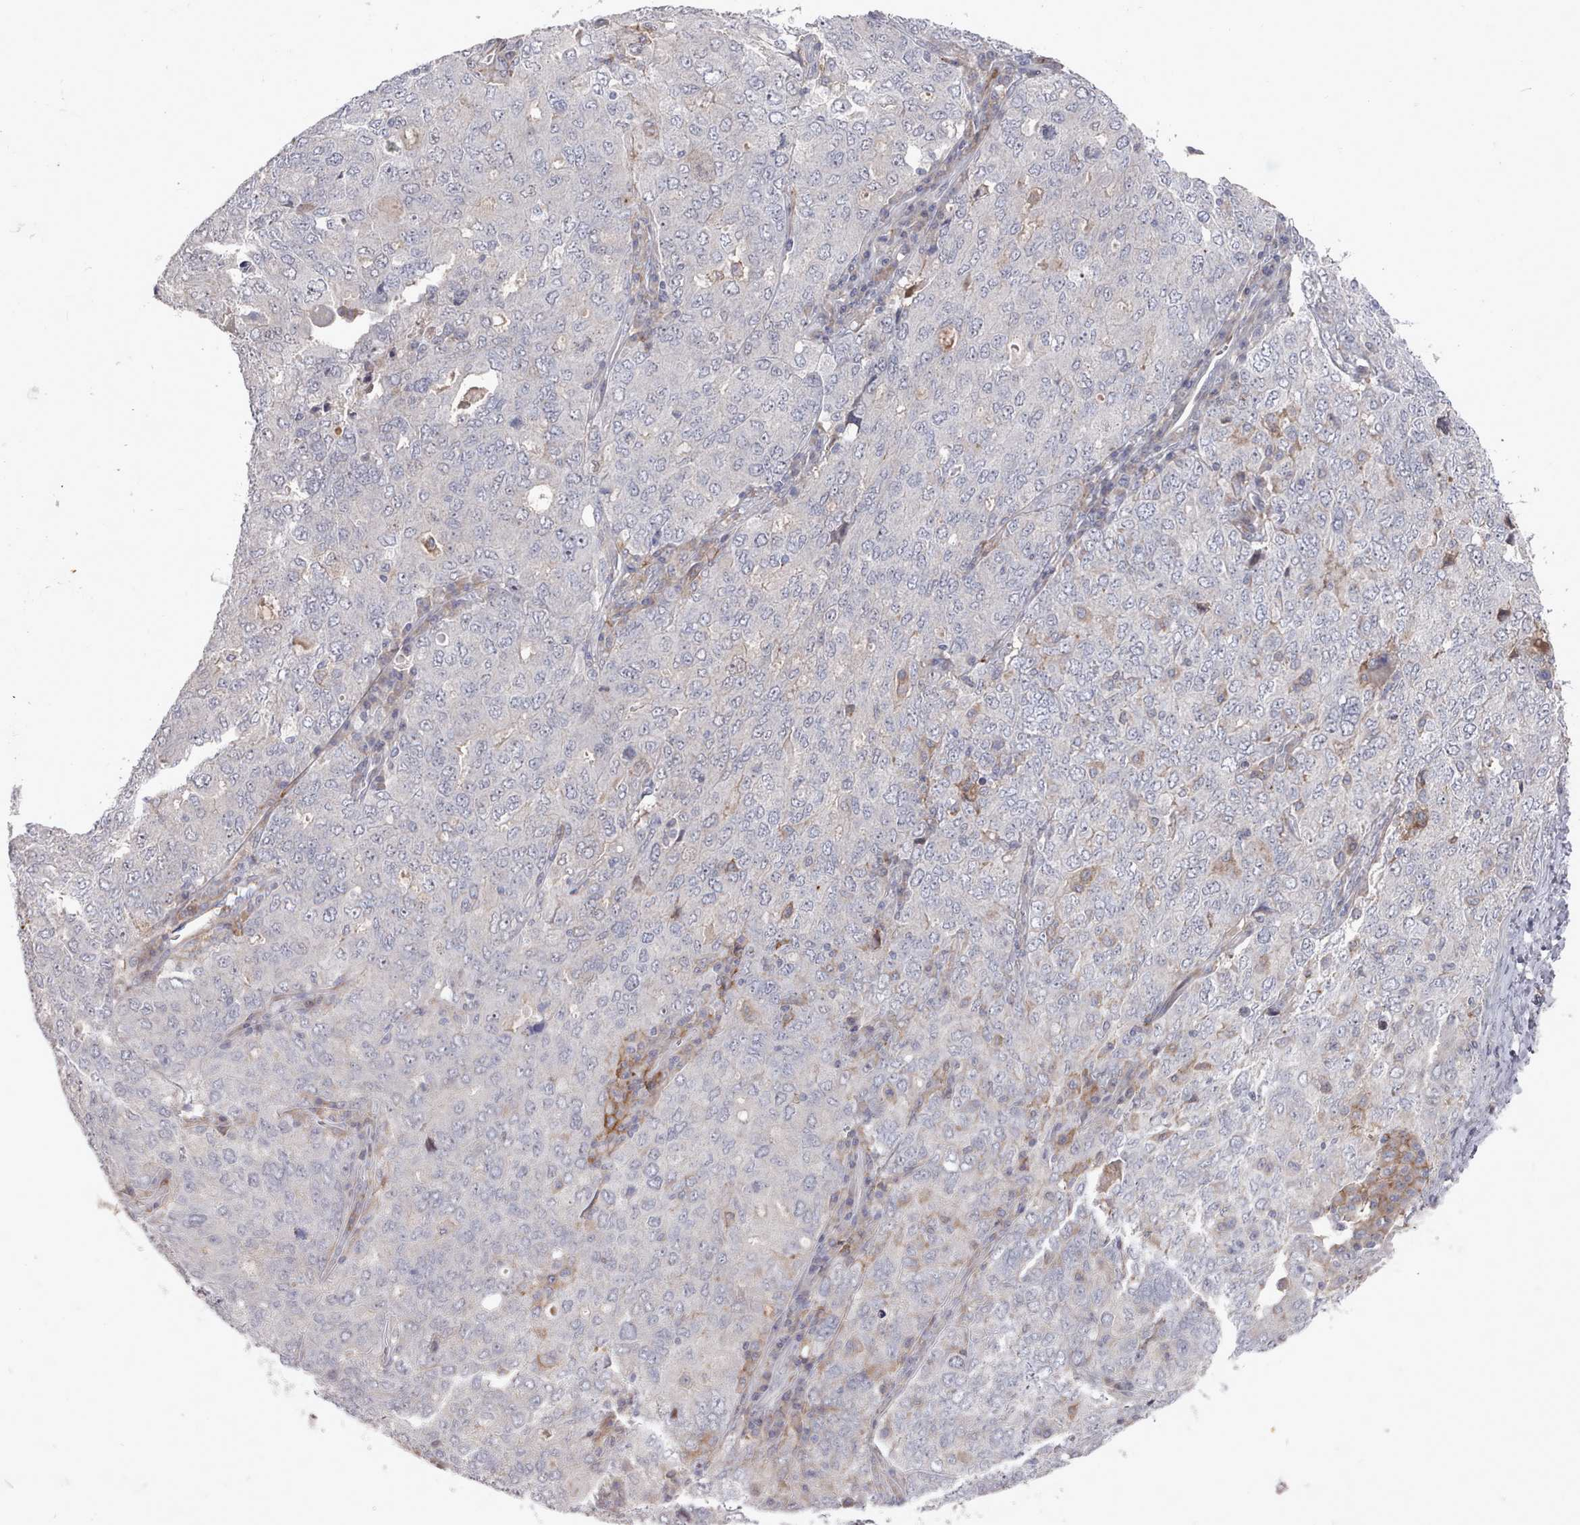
{"staining": {"intensity": "negative", "quantity": "none", "location": "none"}, "tissue": "ovarian cancer", "cell_type": "Tumor cells", "image_type": "cancer", "snomed": [{"axis": "morphology", "description": "Carcinoma, endometroid"}, {"axis": "topography", "description": "Ovary"}], "caption": "This image is of ovarian endometroid carcinoma stained with immunohistochemistry (IHC) to label a protein in brown with the nuclei are counter-stained blue. There is no staining in tumor cells. (IHC, brightfield microscopy, high magnification).", "gene": "COL8A2", "patient": {"sex": "female", "age": 62}}